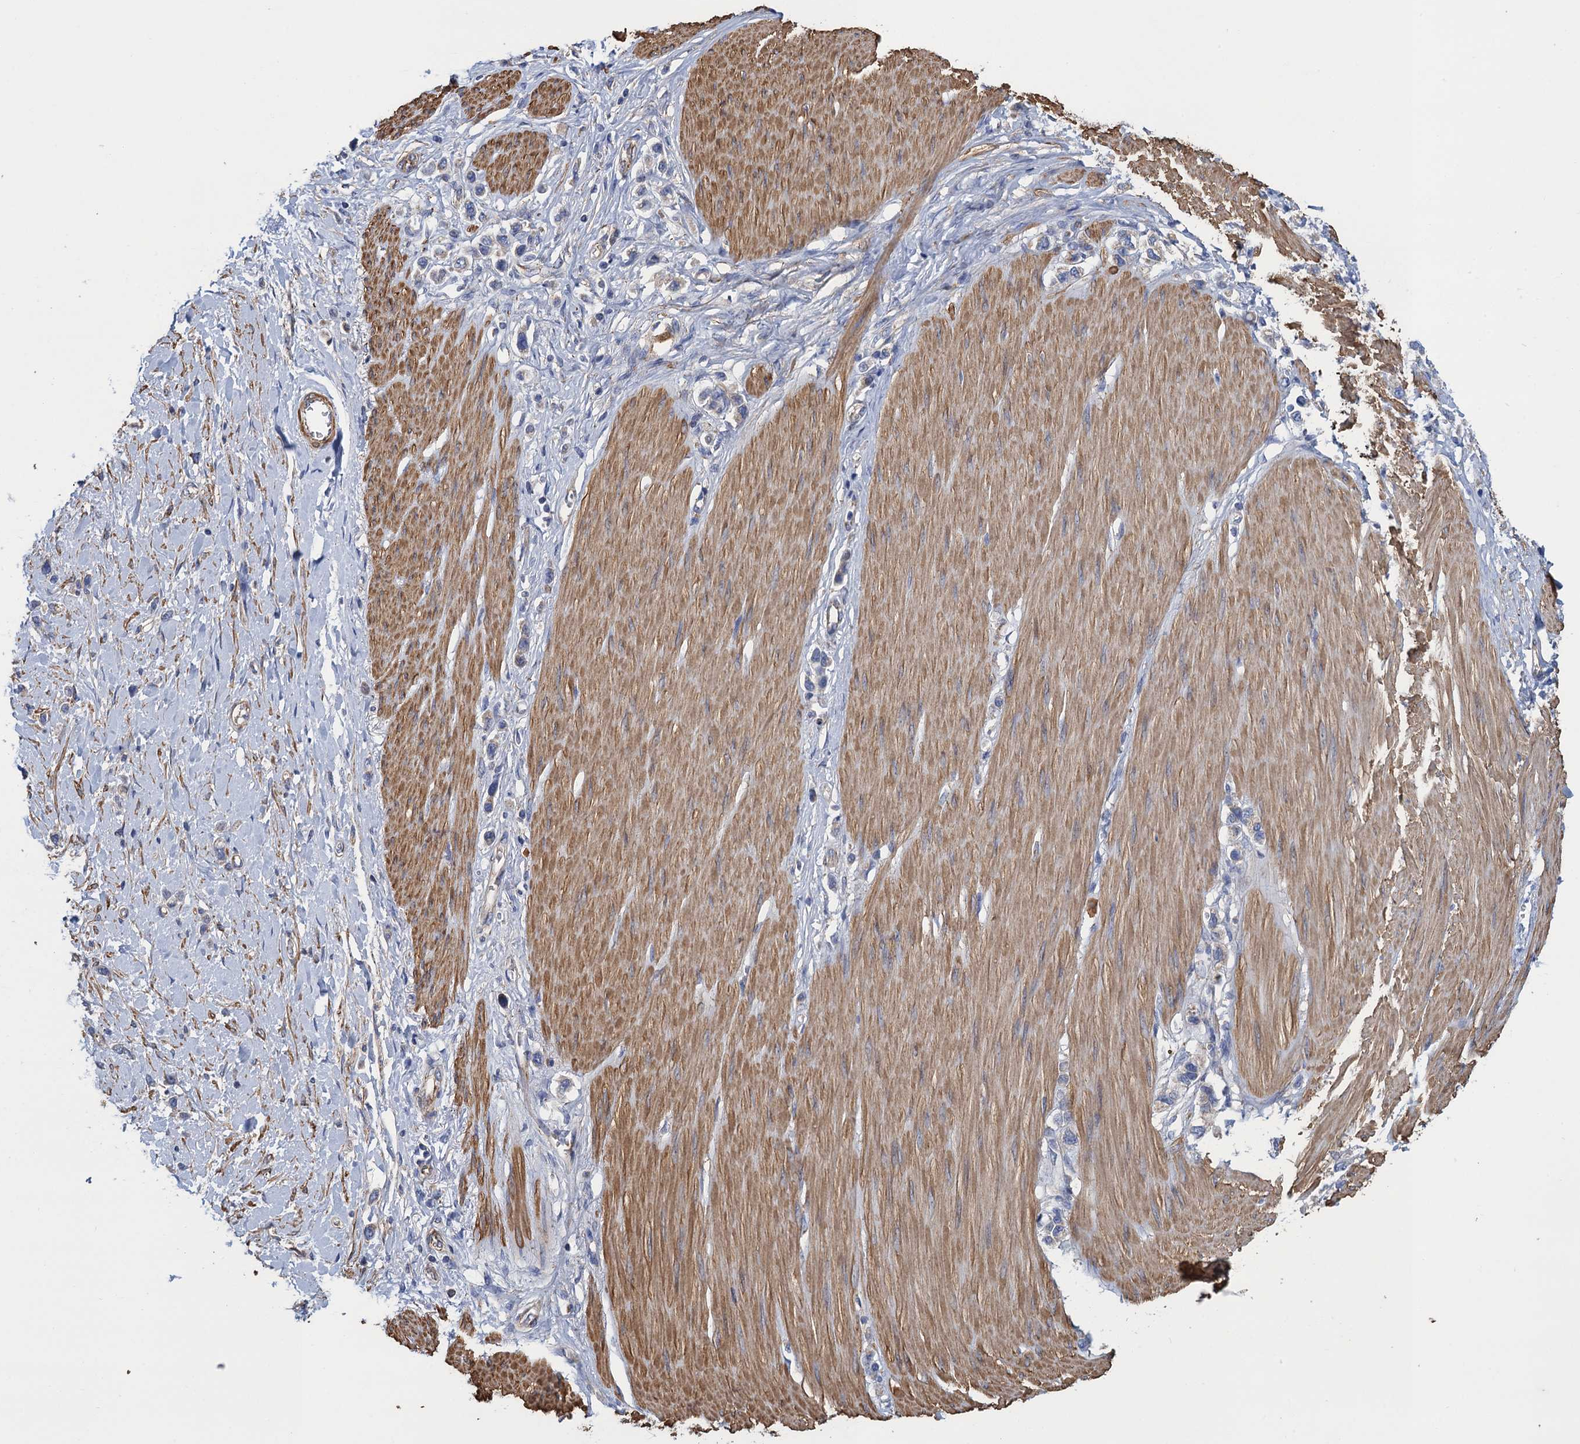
{"staining": {"intensity": "weak", "quantity": "<25%", "location": "cytoplasmic/membranous"}, "tissue": "stomach cancer", "cell_type": "Tumor cells", "image_type": "cancer", "snomed": [{"axis": "morphology", "description": "Adenocarcinoma, NOS"}, {"axis": "topography", "description": "Stomach"}], "caption": "This is an immunohistochemistry photomicrograph of human adenocarcinoma (stomach). There is no staining in tumor cells.", "gene": "GCSH", "patient": {"sex": "female", "age": 65}}